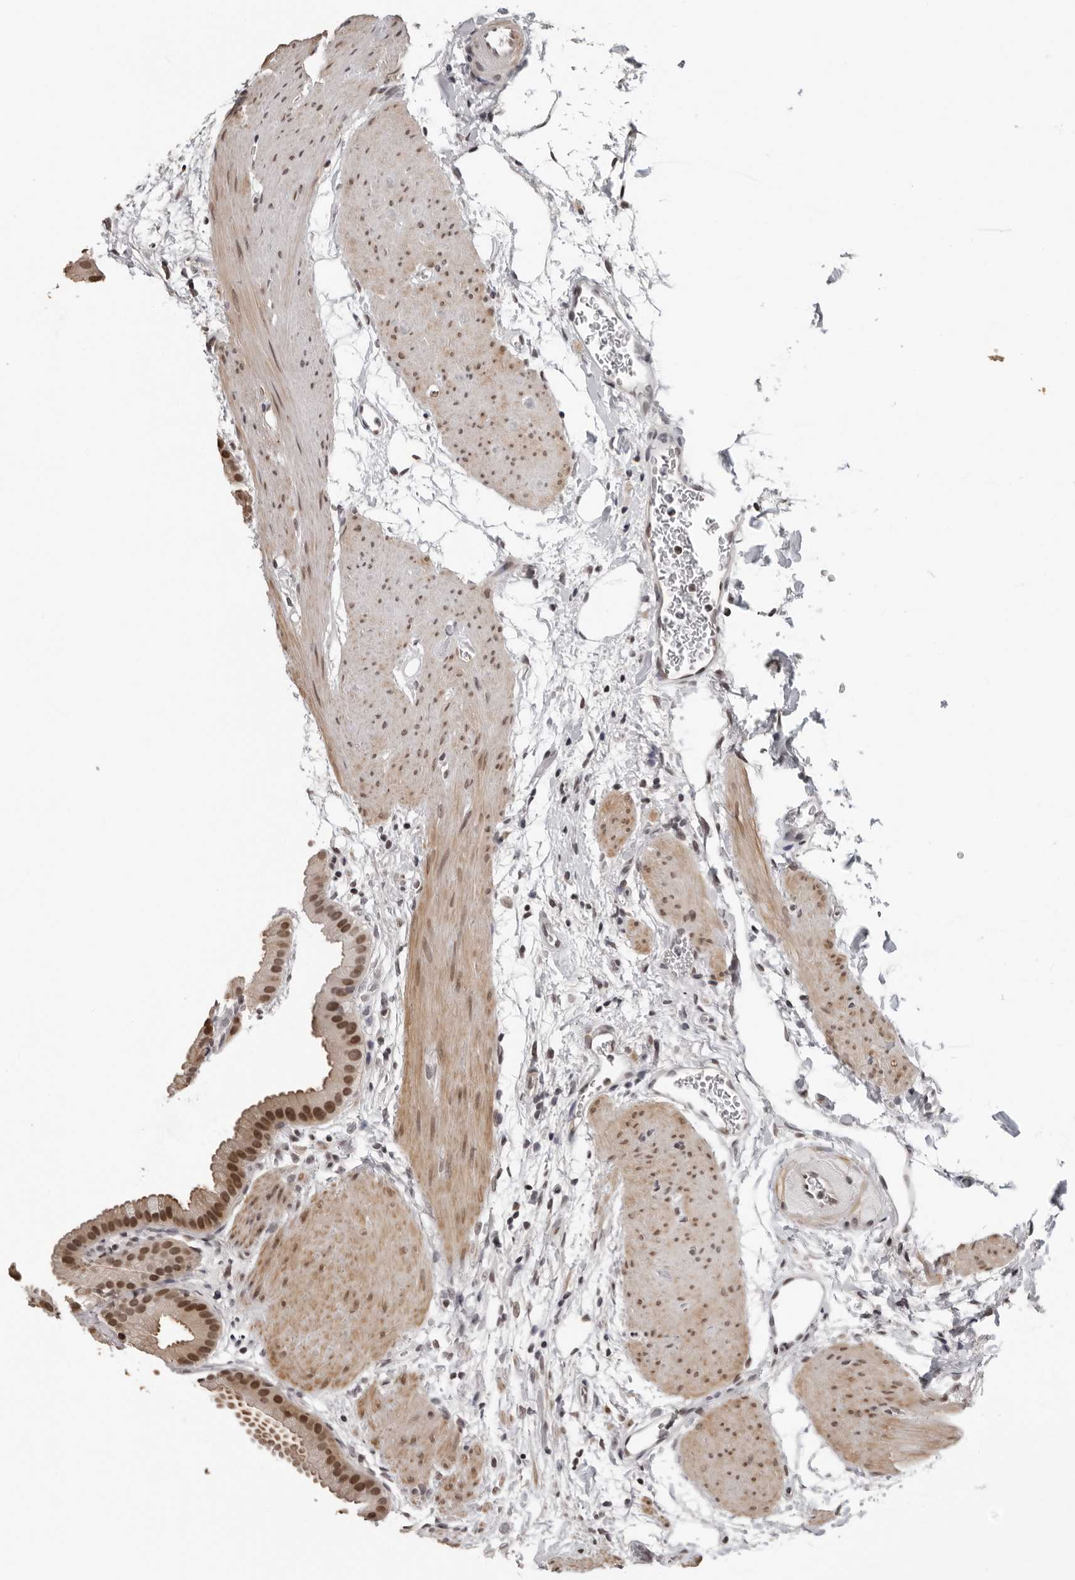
{"staining": {"intensity": "moderate", "quantity": ">75%", "location": "cytoplasmic/membranous,nuclear"}, "tissue": "gallbladder", "cell_type": "Glandular cells", "image_type": "normal", "snomed": [{"axis": "morphology", "description": "Normal tissue, NOS"}, {"axis": "topography", "description": "Gallbladder"}], "caption": "Protein expression analysis of benign human gallbladder reveals moderate cytoplasmic/membranous,nuclear expression in approximately >75% of glandular cells. The protein is shown in brown color, while the nuclei are stained blue.", "gene": "ORC1", "patient": {"sex": "female", "age": 64}}